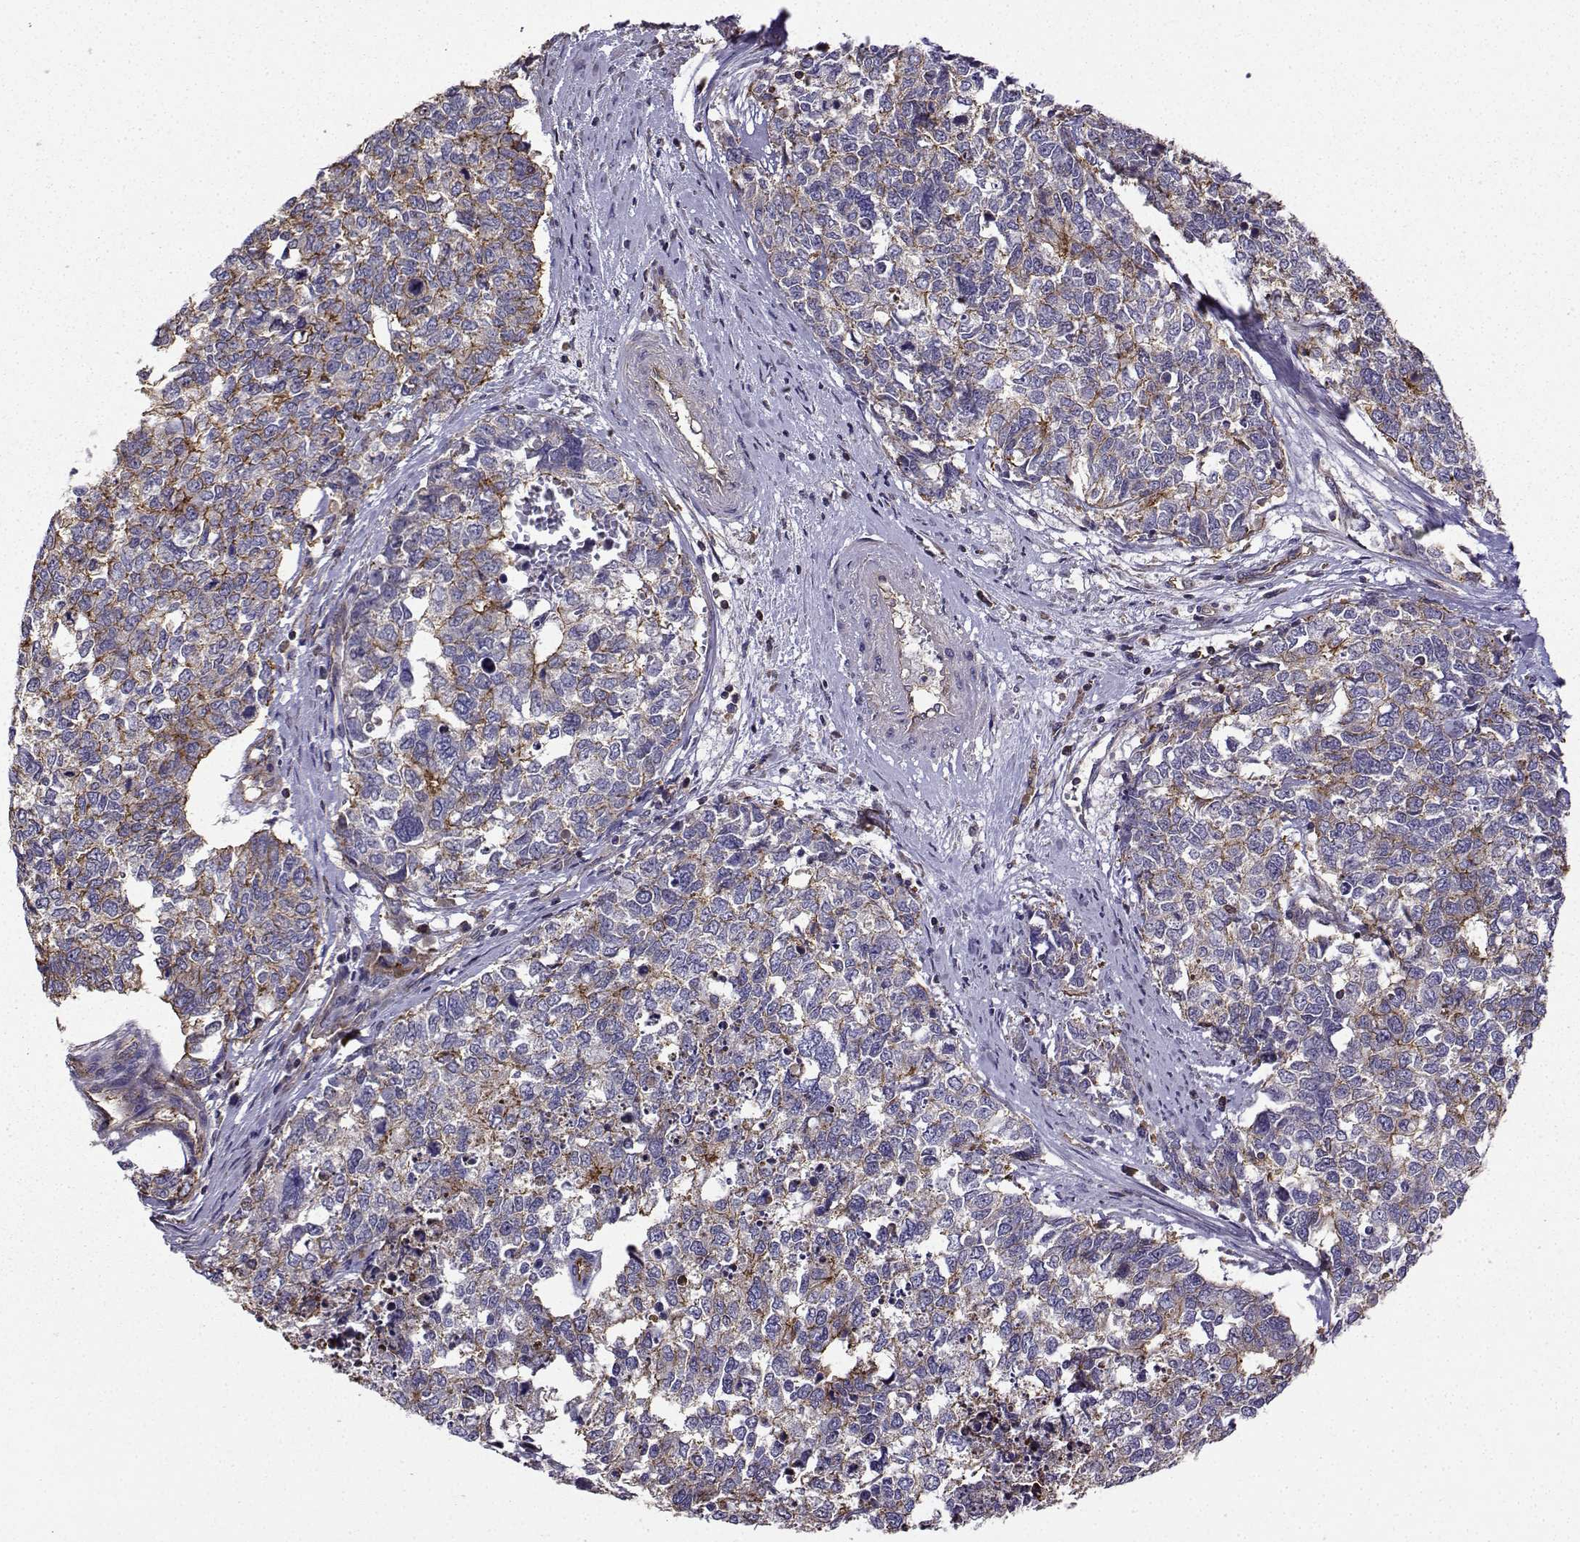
{"staining": {"intensity": "strong", "quantity": "<25%", "location": "cytoplasmic/membranous"}, "tissue": "cervical cancer", "cell_type": "Tumor cells", "image_type": "cancer", "snomed": [{"axis": "morphology", "description": "Squamous cell carcinoma, NOS"}, {"axis": "topography", "description": "Cervix"}], "caption": "Squamous cell carcinoma (cervical) tissue demonstrates strong cytoplasmic/membranous staining in about <25% of tumor cells", "gene": "ITGB8", "patient": {"sex": "female", "age": 63}}